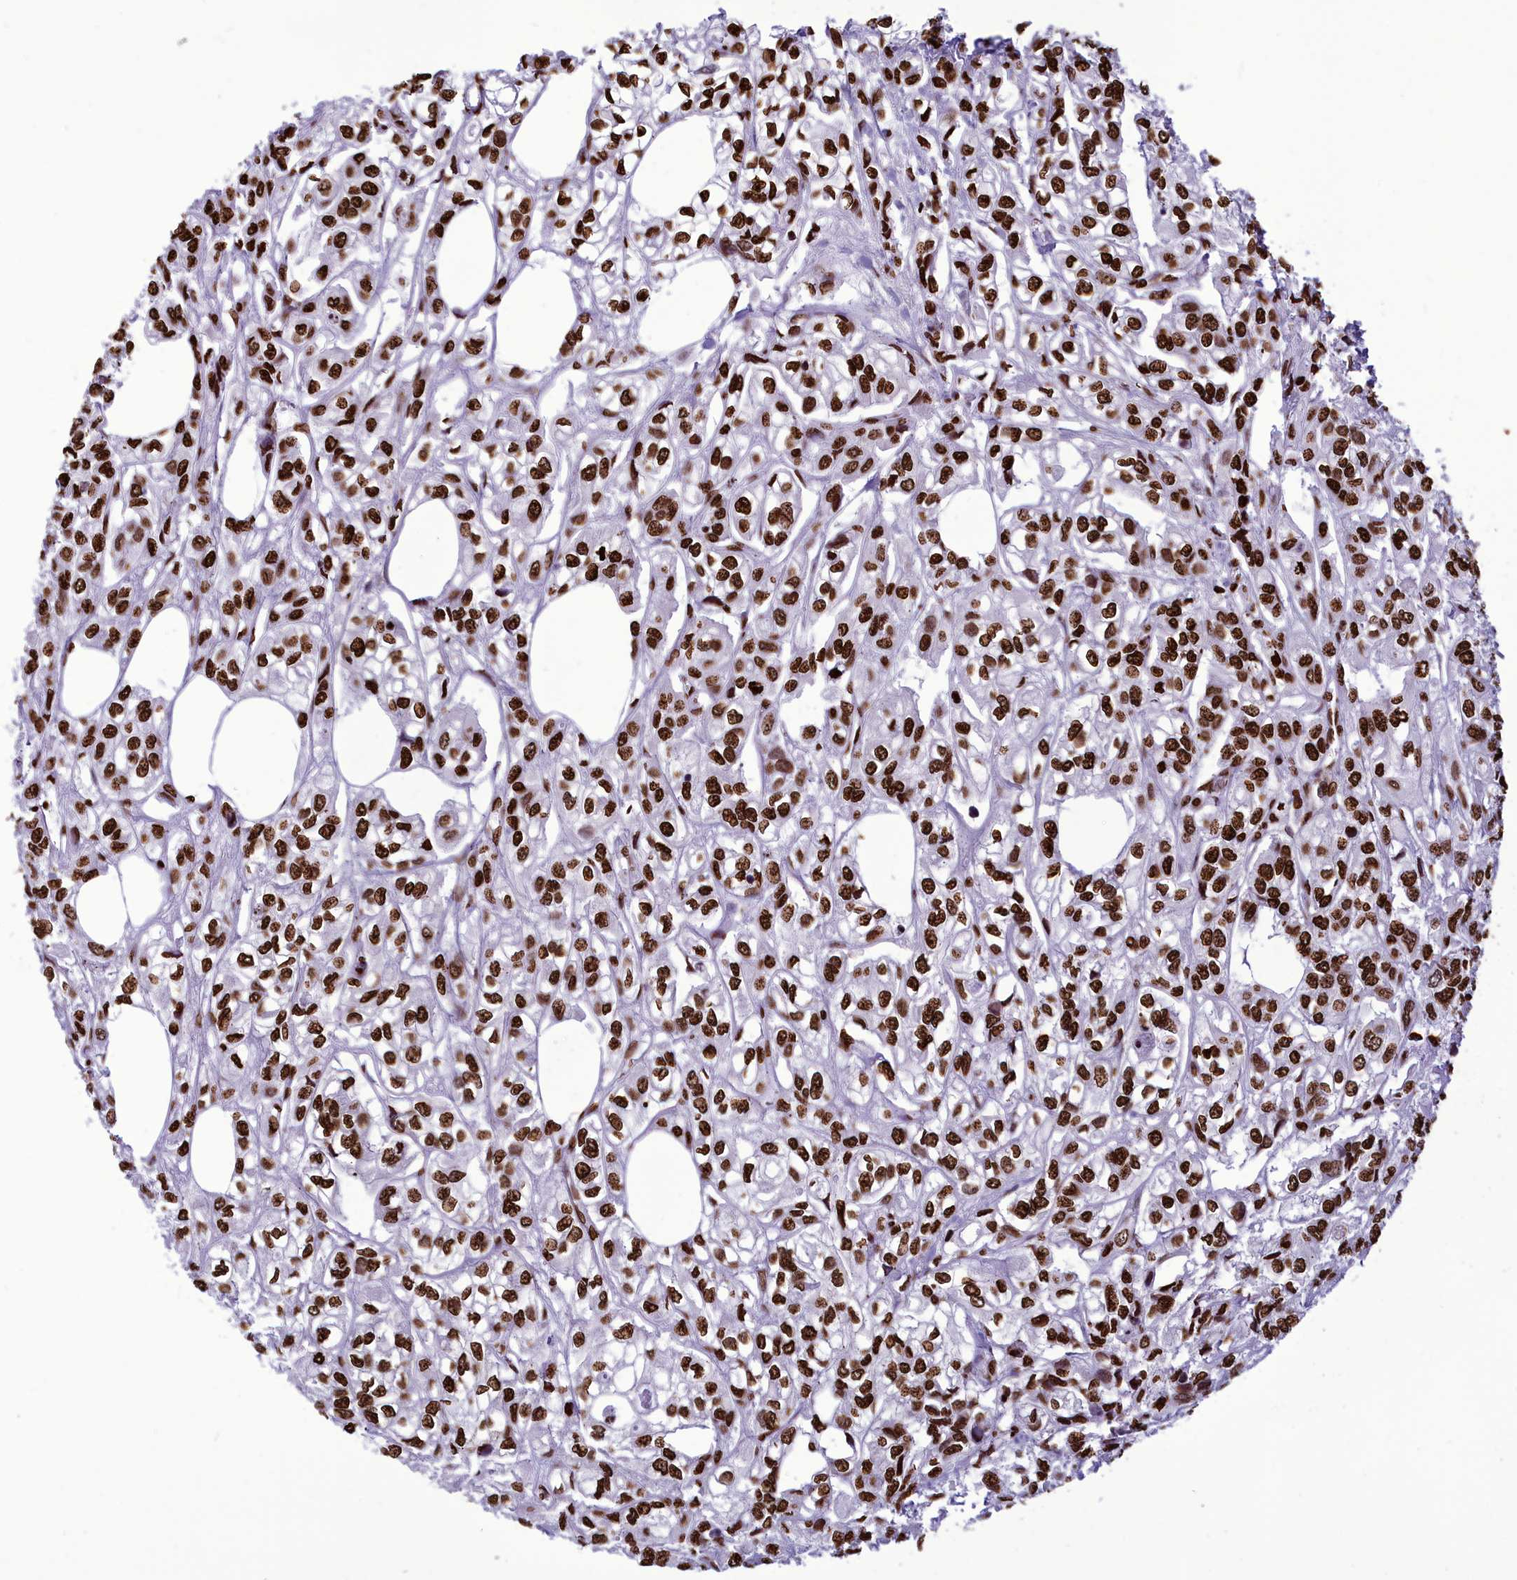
{"staining": {"intensity": "strong", "quantity": ">75%", "location": "nuclear"}, "tissue": "urothelial cancer", "cell_type": "Tumor cells", "image_type": "cancer", "snomed": [{"axis": "morphology", "description": "Urothelial carcinoma, High grade"}, {"axis": "topography", "description": "Urinary bladder"}], "caption": "Urothelial cancer was stained to show a protein in brown. There is high levels of strong nuclear staining in approximately >75% of tumor cells. (Brightfield microscopy of DAB IHC at high magnification).", "gene": "AKAP17A", "patient": {"sex": "male", "age": 67}}